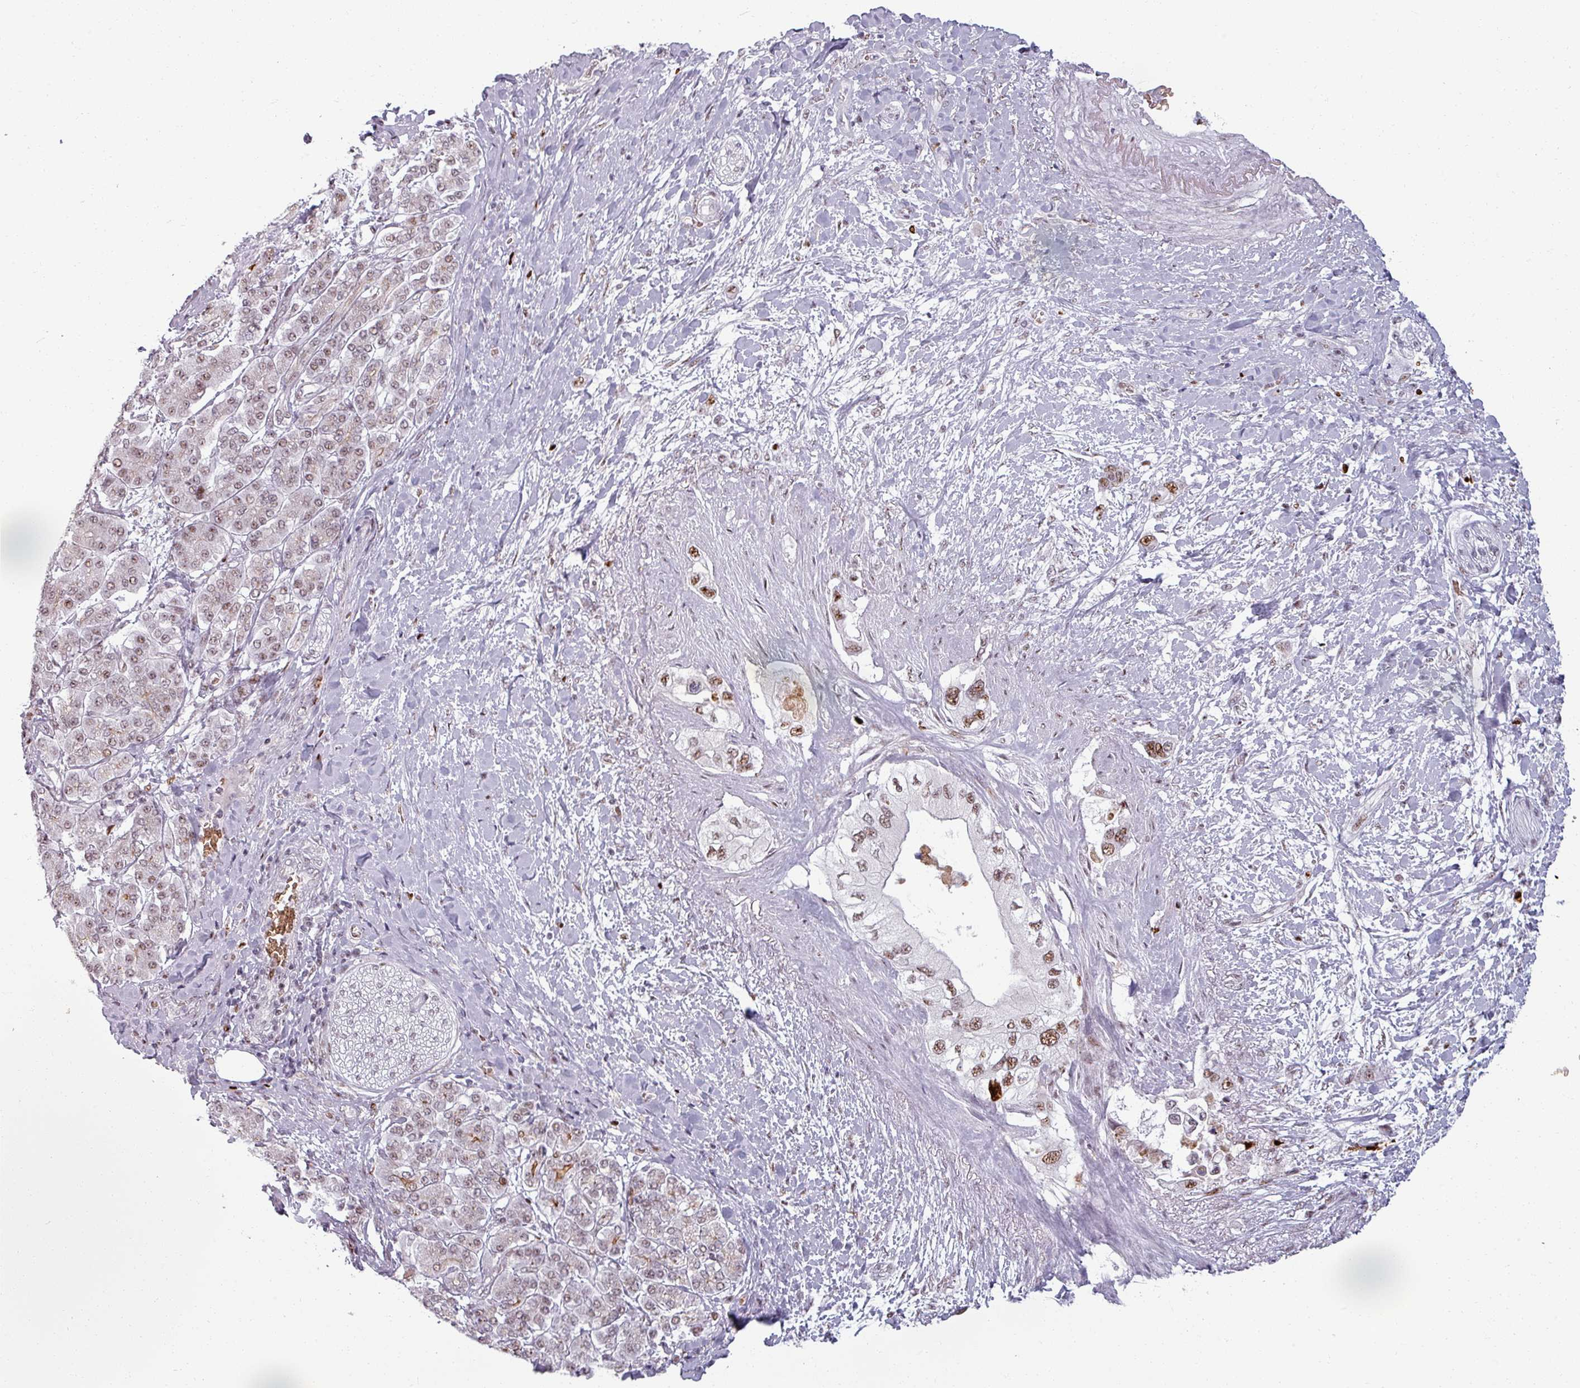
{"staining": {"intensity": "moderate", "quantity": ">75%", "location": "nuclear"}, "tissue": "pancreatic cancer", "cell_type": "Tumor cells", "image_type": "cancer", "snomed": [{"axis": "morphology", "description": "Inflammation, NOS"}, {"axis": "morphology", "description": "Adenocarcinoma, NOS"}, {"axis": "topography", "description": "Pancreas"}], "caption": "Immunohistochemical staining of pancreatic cancer (adenocarcinoma) exhibits medium levels of moderate nuclear staining in about >75% of tumor cells.", "gene": "NCOR1", "patient": {"sex": "female", "age": 56}}